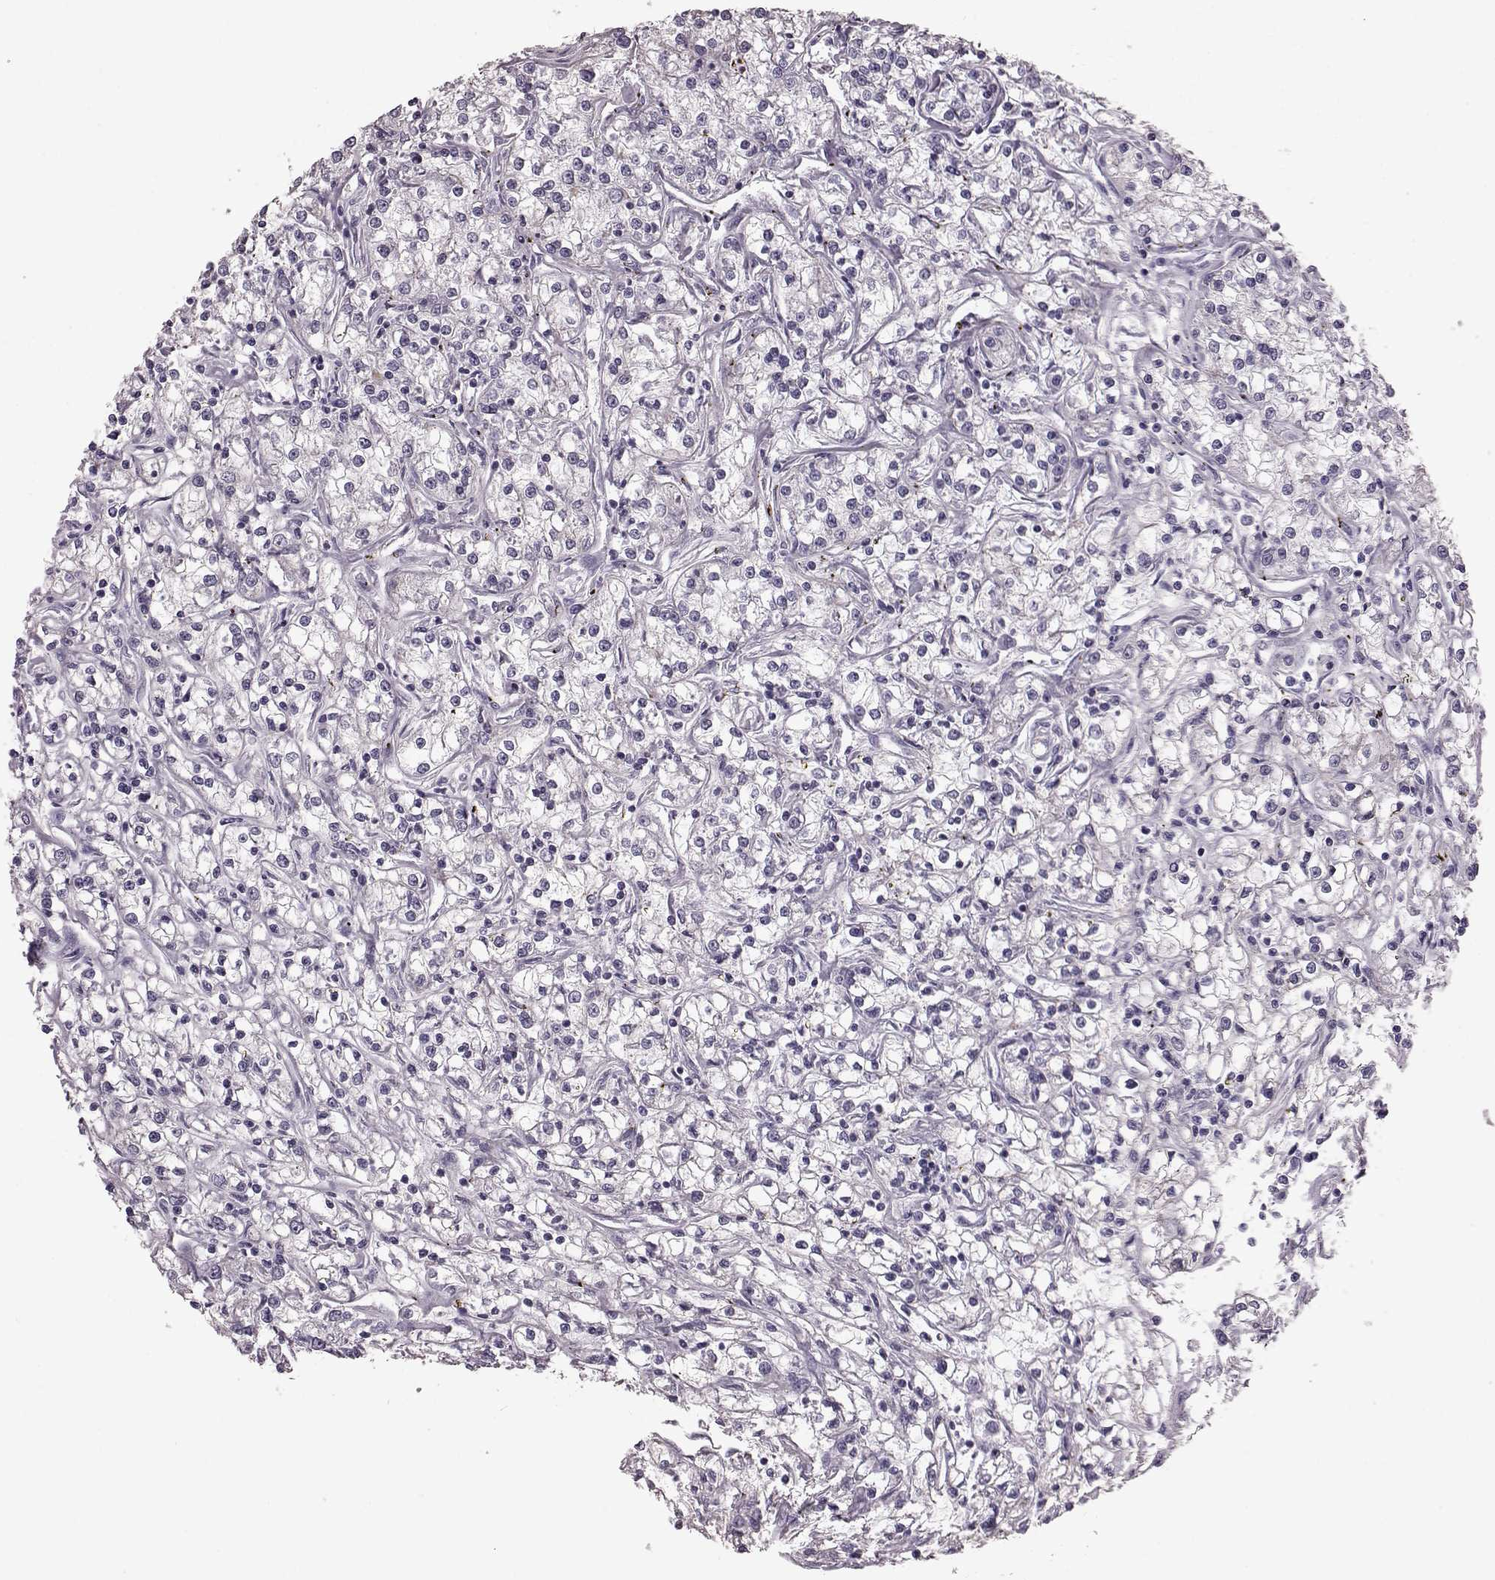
{"staining": {"intensity": "negative", "quantity": "none", "location": "none"}, "tissue": "renal cancer", "cell_type": "Tumor cells", "image_type": "cancer", "snomed": [{"axis": "morphology", "description": "Adenocarcinoma, NOS"}, {"axis": "topography", "description": "Kidney"}], "caption": "A high-resolution micrograph shows immunohistochemistry staining of renal adenocarcinoma, which exhibits no significant positivity in tumor cells.", "gene": "CRYBA2", "patient": {"sex": "female", "age": 59}}